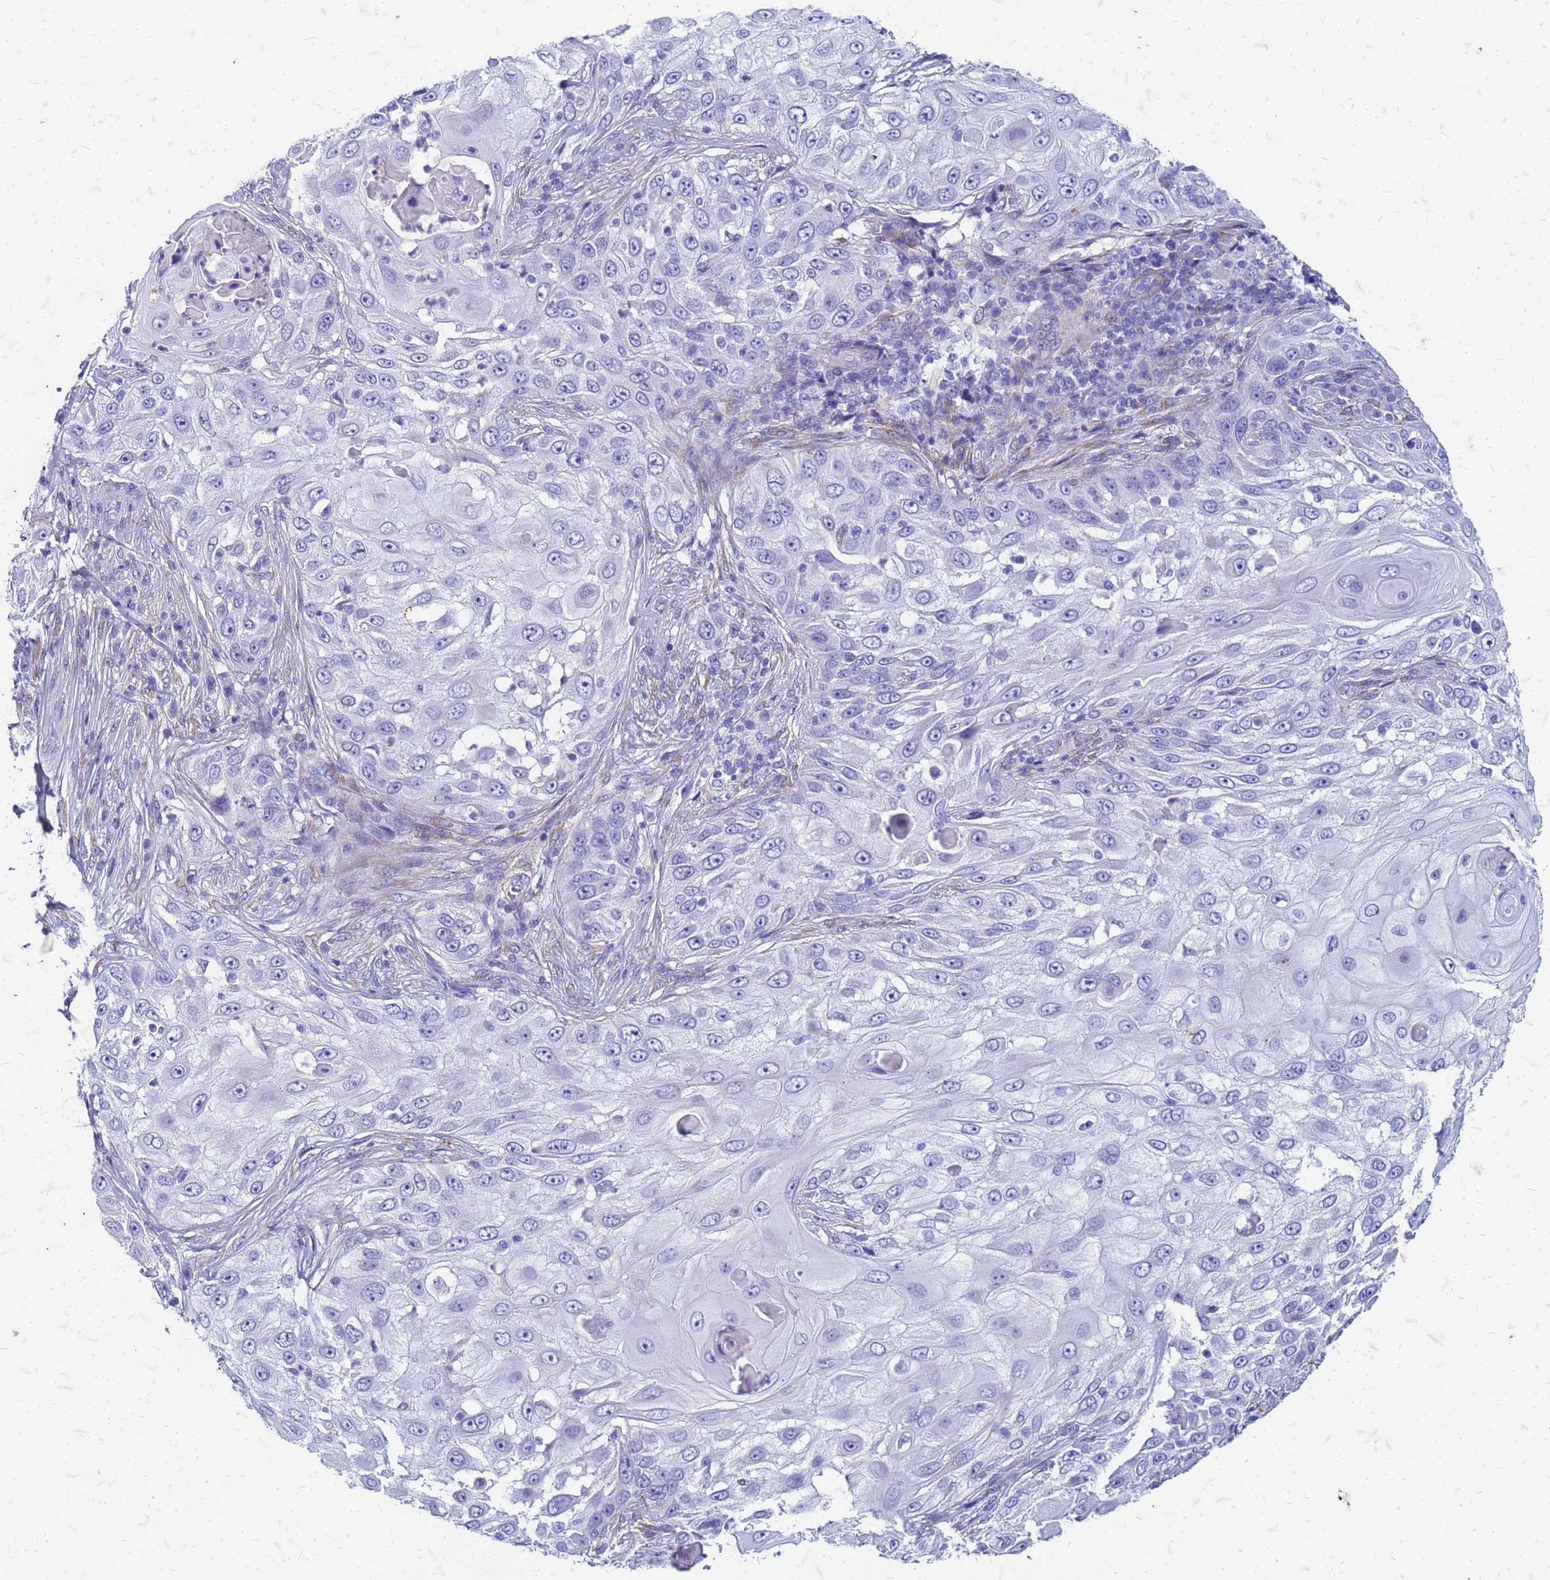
{"staining": {"intensity": "negative", "quantity": "none", "location": "none"}, "tissue": "skin cancer", "cell_type": "Tumor cells", "image_type": "cancer", "snomed": [{"axis": "morphology", "description": "Squamous cell carcinoma, NOS"}, {"axis": "topography", "description": "Skin"}], "caption": "Histopathology image shows no significant protein expression in tumor cells of squamous cell carcinoma (skin).", "gene": "TRIM64B", "patient": {"sex": "female", "age": 44}}